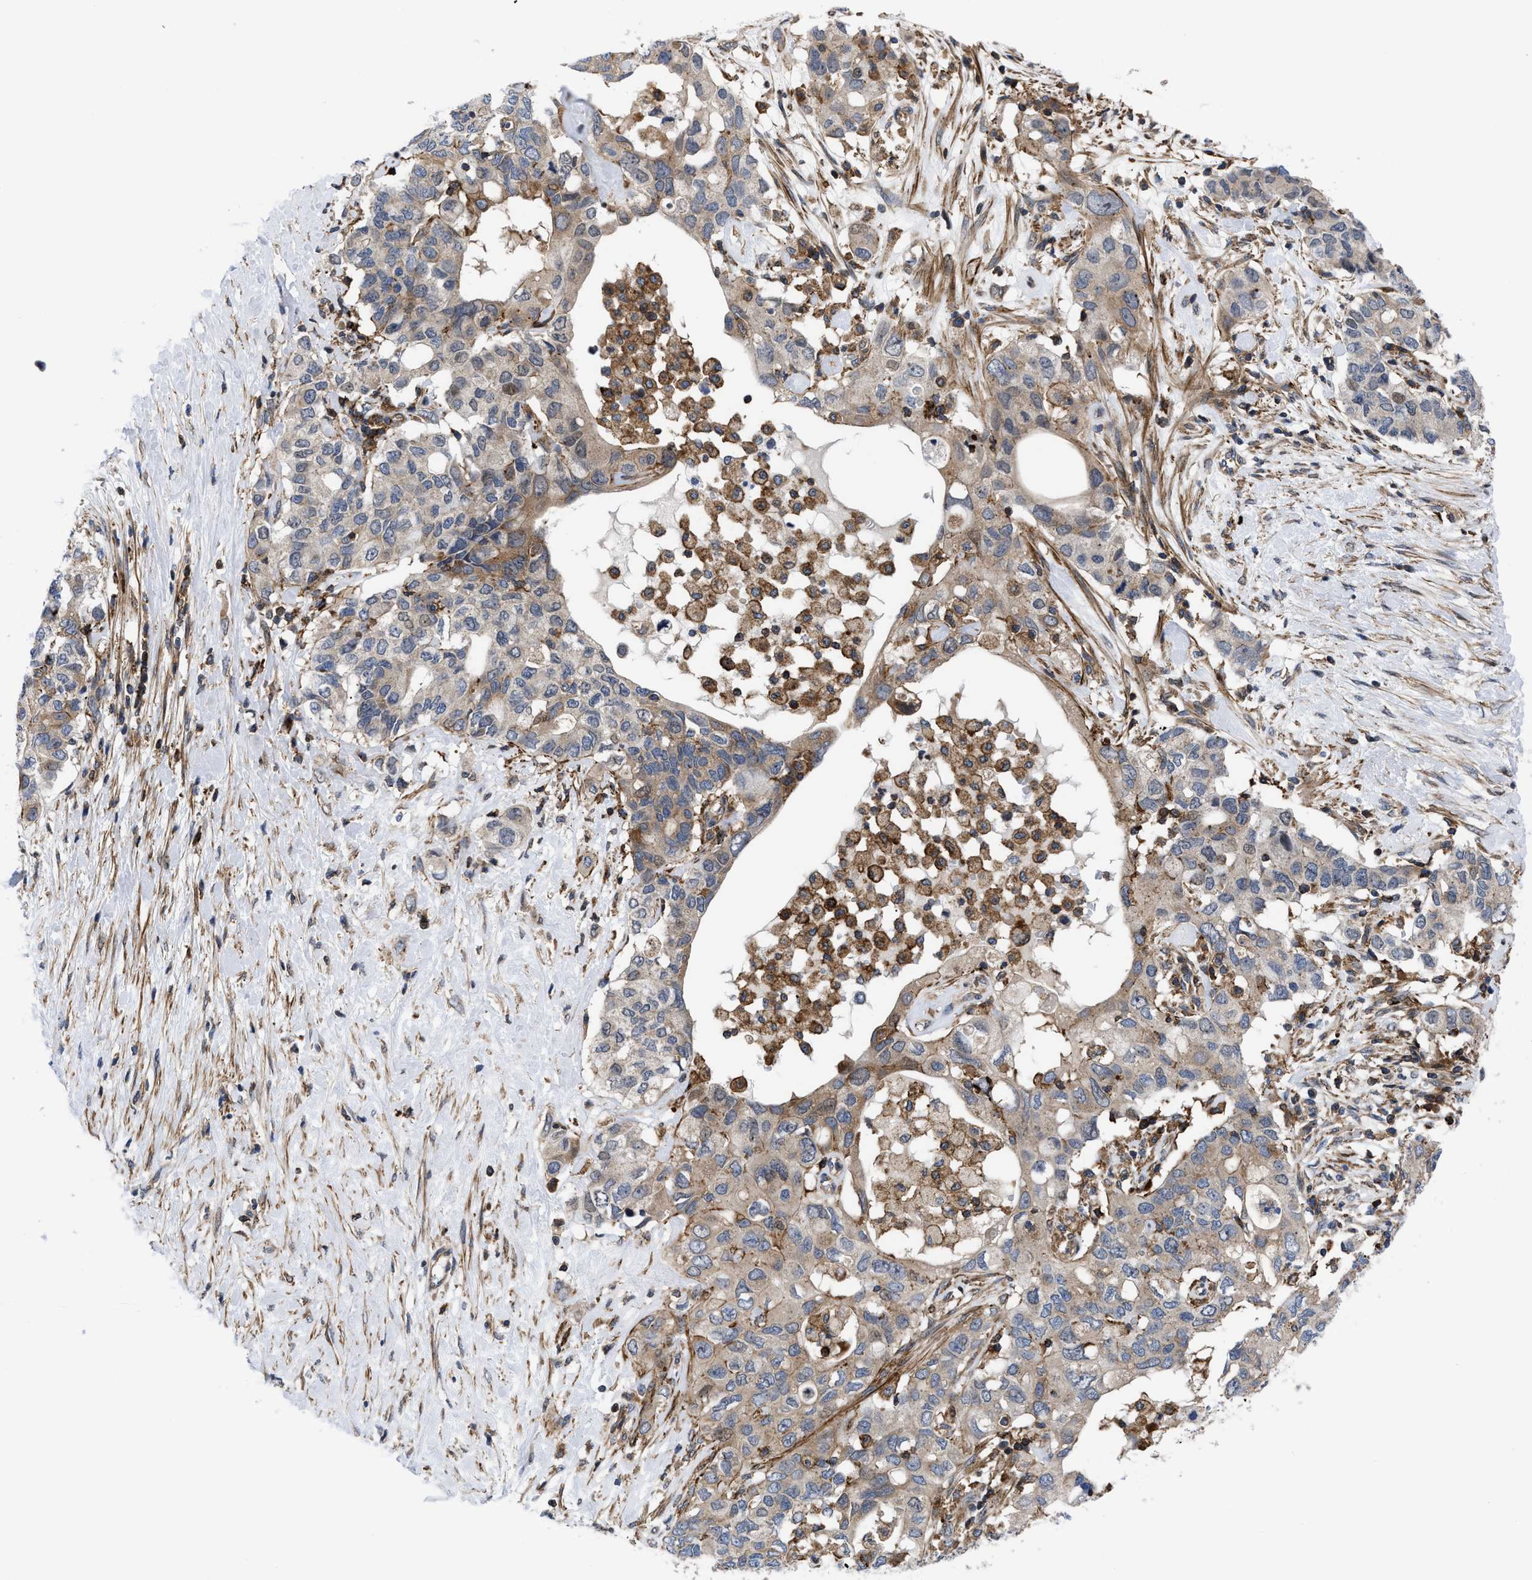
{"staining": {"intensity": "moderate", "quantity": "25%-75%", "location": "cytoplasmic/membranous"}, "tissue": "pancreatic cancer", "cell_type": "Tumor cells", "image_type": "cancer", "snomed": [{"axis": "morphology", "description": "Adenocarcinoma, NOS"}, {"axis": "topography", "description": "Pancreas"}], "caption": "IHC micrograph of pancreatic cancer stained for a protein (brown), which exhibits medium levels of moderate cytoplasmic/membranous positivity in about 25%-75% of tumor cells.", "gene": "SPAST", "patient": {"sex": "female", "age": 56}}